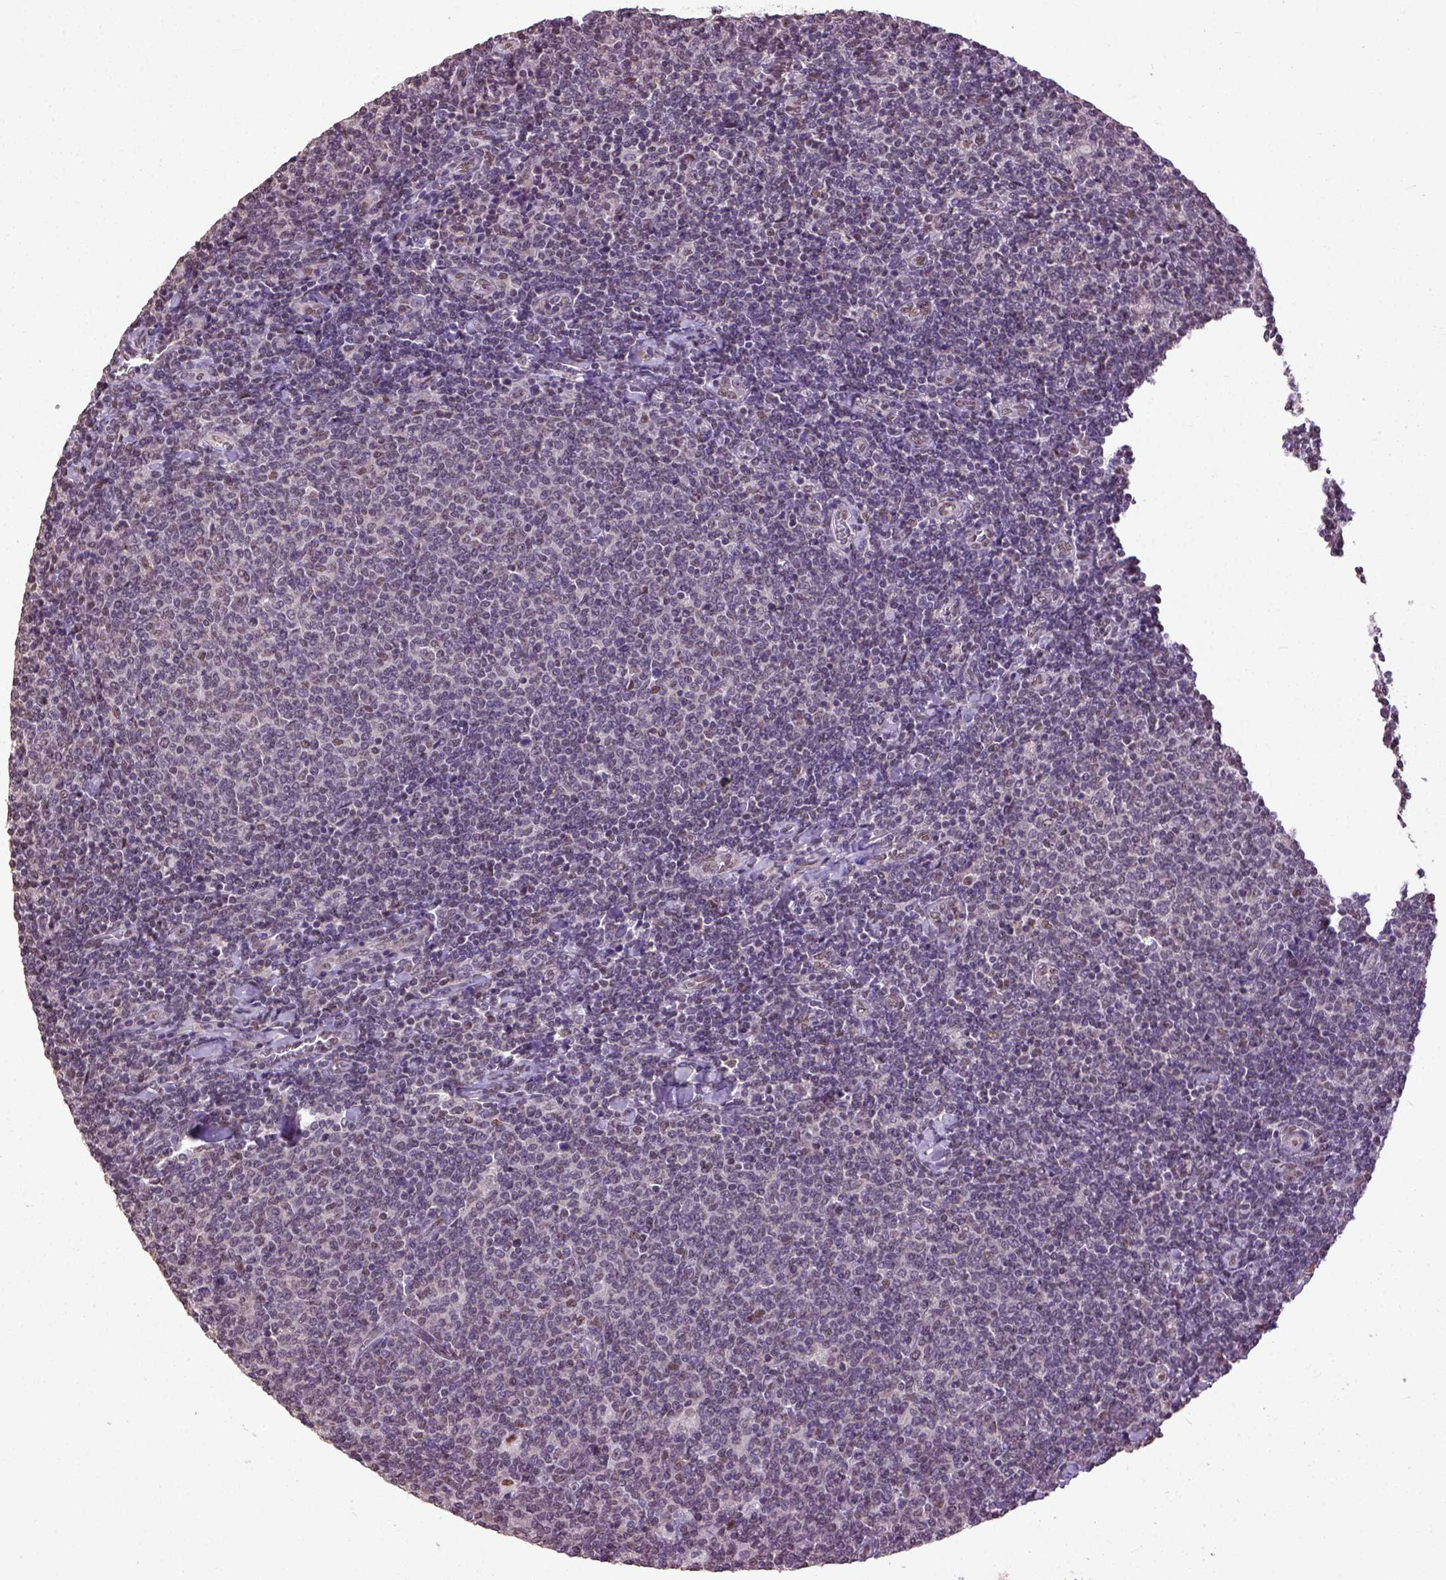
{"staining": {"intensity": "negative", "quantity": "none", "location": "none"}, "tissue": "lymphoma", "cell_type": "Tumor cells", "image_type": "cancer", "snomed": [{"axis": "morphology", "description": "Malignant lymphoma, non-Hodgkin's type, Low grade"}, {"axis": "topography", "description": "Lymph node"}], "caption": "Tumor cells are negative for brown protein staining in low-grade malignant lymphoma, non-Hodgkin's type.", "gene": "UBA3", "patient": {"sex": "male", "age": 52}}